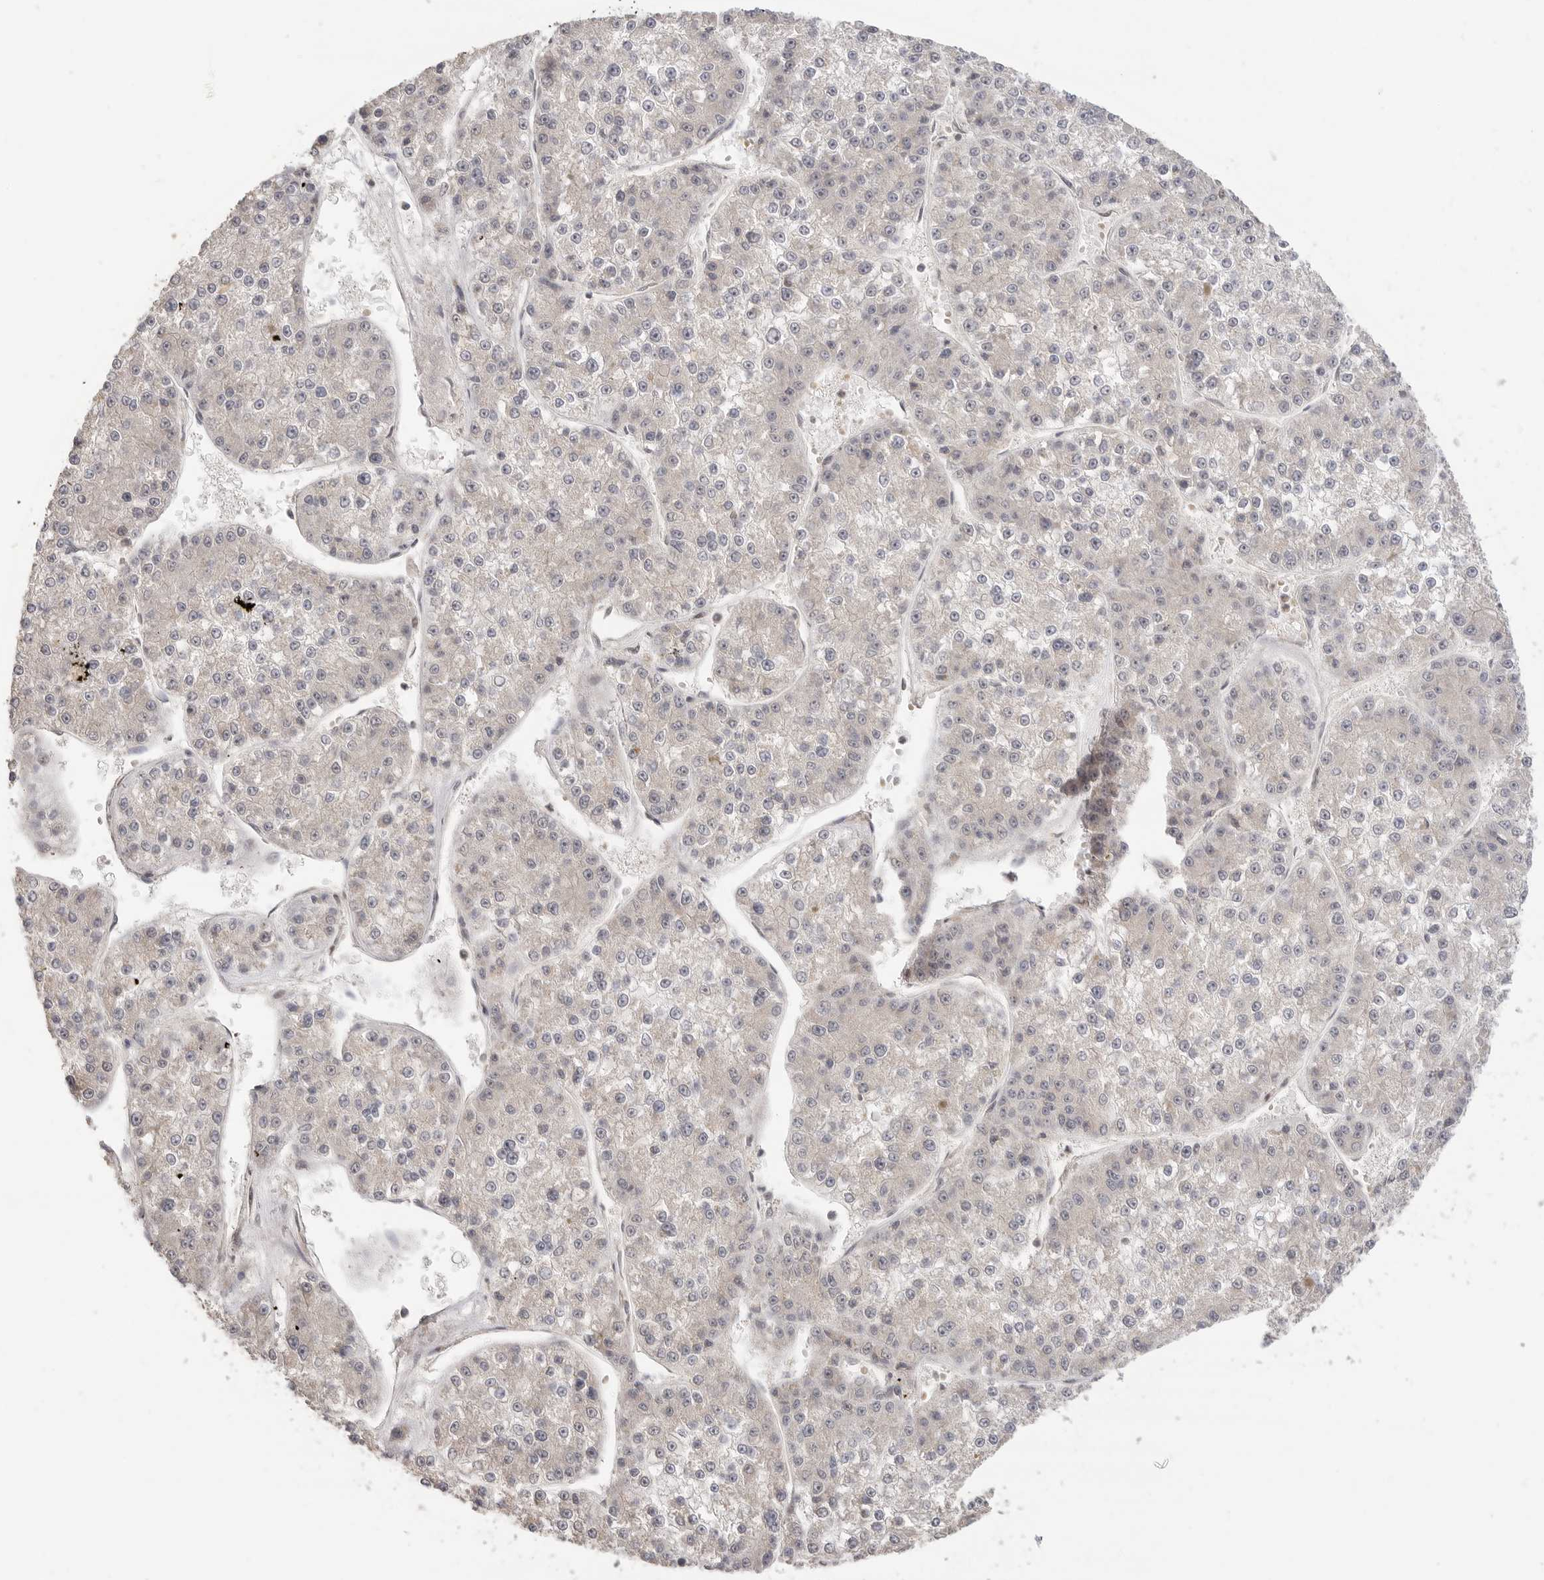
{"staining": {"intensity": "negative", "quantity": "none", "location": "none"}, "tissue": "liver cancer", "cell_type": "Tumor cells", "image_type": "cancer", "snomed": [{"axis": "morphology", "description": "Carcinoma, Hepatocellular, NOS"}, {"axis": "topography", "description": "Liver"}], "caption": "DAB (3,3'-diaminobenzidine) immunohistochemical staining of hepatocellular carcinoma (liver) shows no significant expression in tumor cells.", "gene": "ALKAL1", "patient": {"sex": "female", "age": 73}}